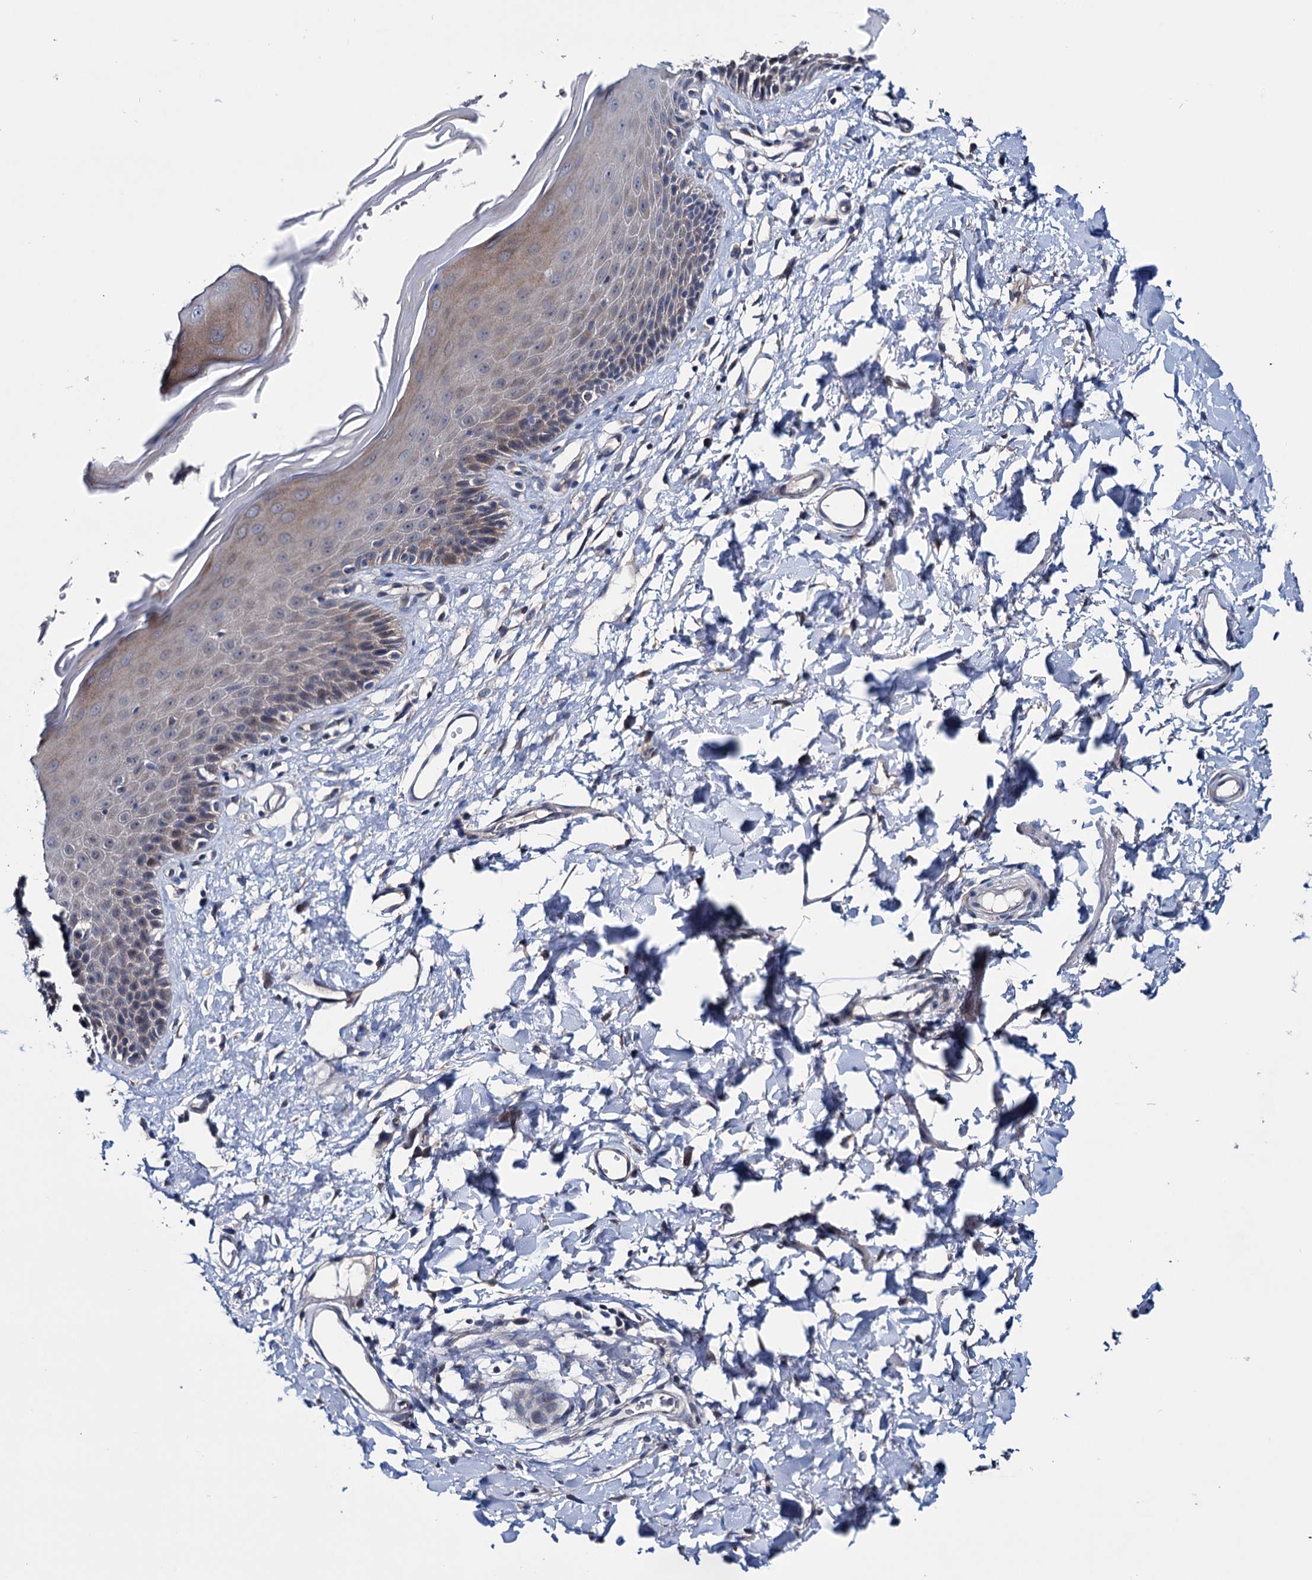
{"staining": {"intensity": "moderate", "quantity": "<25%", "location": "cytoplasmic/membranous"}, "tissue": "skin", "cell_type": "Epidermal cells", "image_type": "normal", "snomed": [{"axis": "morphology", "description": "Normal tissue, NOS"}, {"axis": "topography", "description": "Vulva"}], "caption": "The micrograph shows immunohistochemical staining of unremarkable skin. There is moderate cytoplasmic/membranous expression is identified in about <25% of epidermal cells.", "gene": "EYA4", "patient": {"sex": "female", "age": 68}}